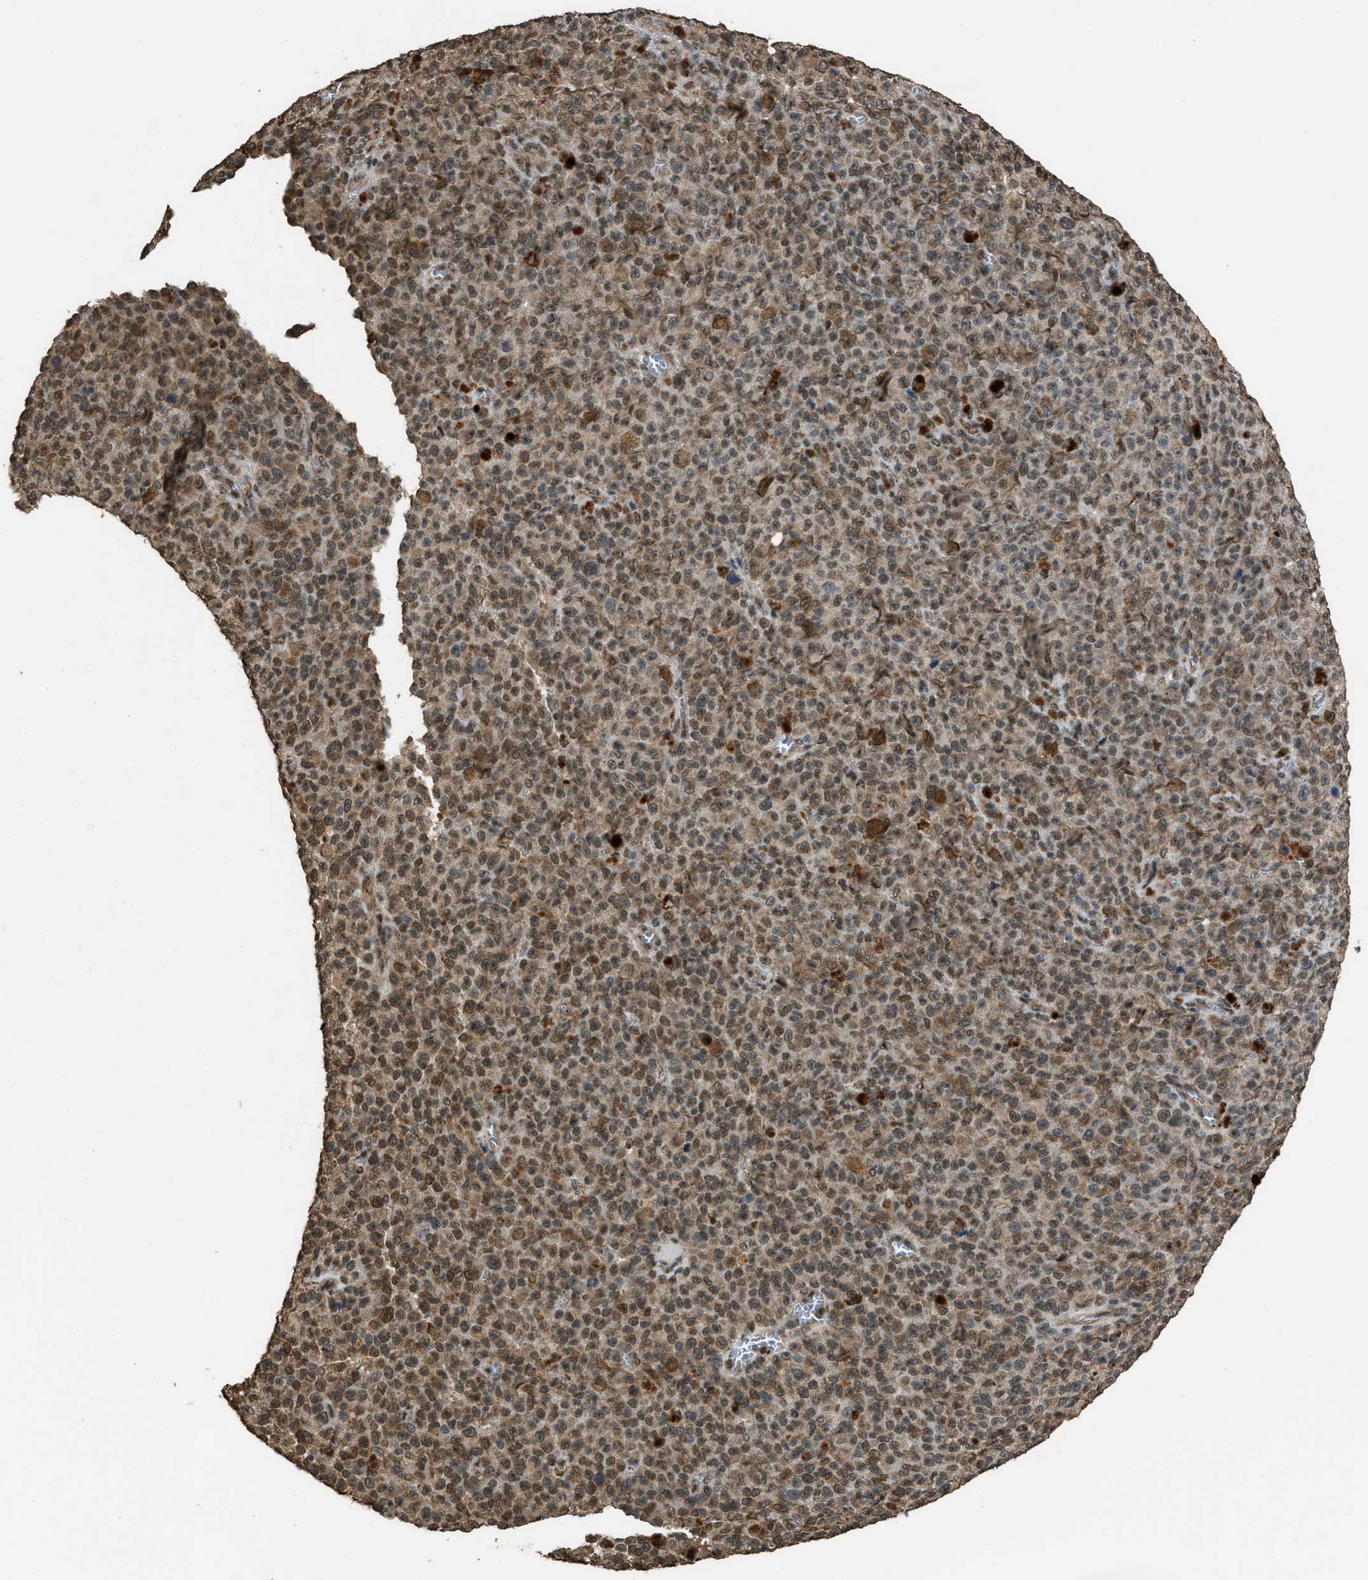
{"staining": {"intensity": "weak", "quantity": ">75%", "location": "cytoplasmic/membranous,nuclear"}, "tissue": "melanoma", "cell_type": "Tumor cells", "image_type": "cancer", "snomed": [{"axis": "morphology", "description": "Malignant melanoma, NOS"}, {"axis": "topography", "description": "Skin"}], "caption": "Tumor cells exhibit low levels of weak cytoplasmic/membranous and nuclear positivity in approximately >75% of cells in human malignant melanoma.", "gene": "SERTAD2", "patient": {"sex": "female", "age": 82}}